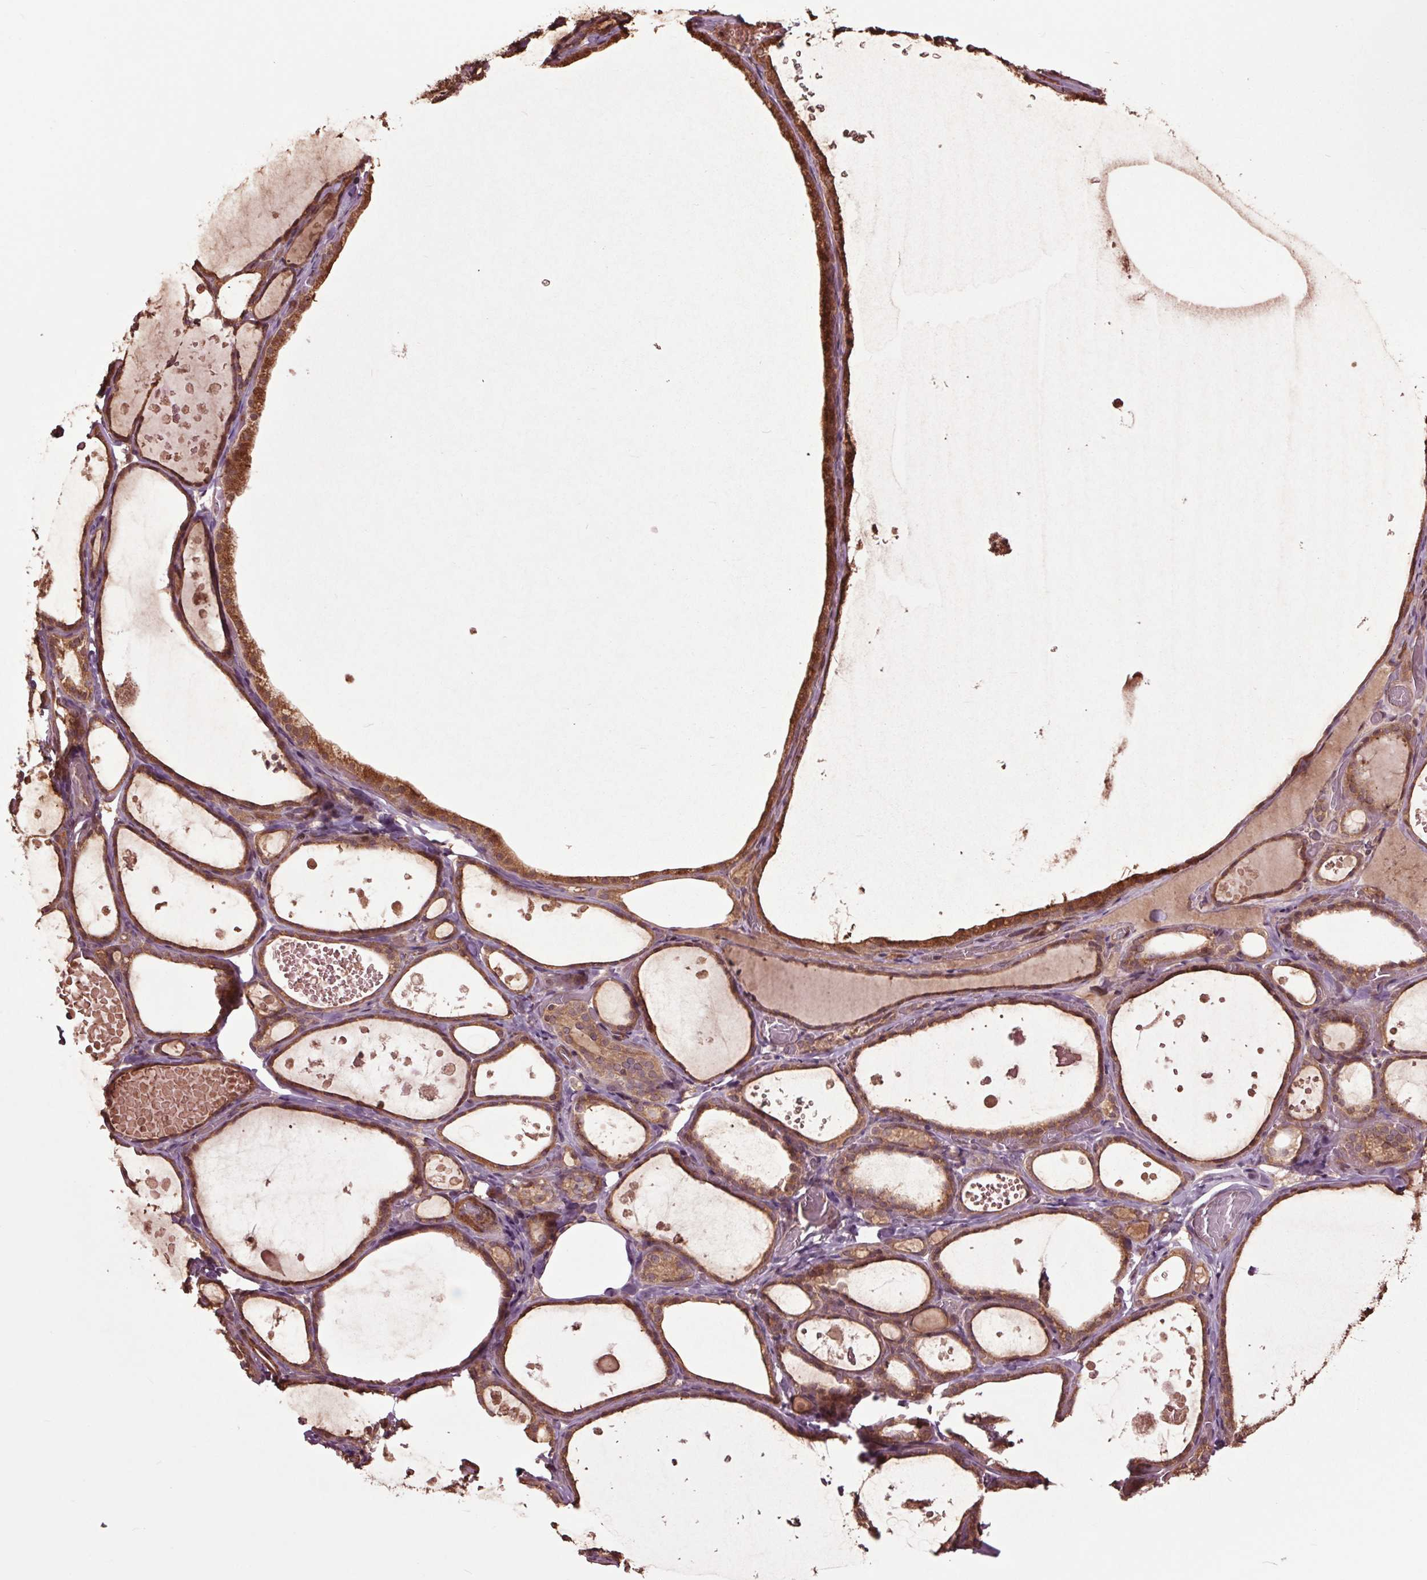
{"staining": {"intensity": "moderate", "quantity": ">75%", "location": "cytoplasmic/membranous,nuclear"}, "tissue": "thyroid gland", "cell_type": "Glandular cells", "image_type": "normal", "snomed": [{"axis": "morphology", "description": "Normal tissue, NOS"}, {"axis": "topography", "description": "Thyroid gland"}], "caption": "This image demonstrates IHC staining of benign thyroid gland, with medium moderate cytoplasmic/membranous,nuclear positivity in about >75% of glandular cells.", "gene": "CEP95", "patient": {"sex": "female", "age": 56}}